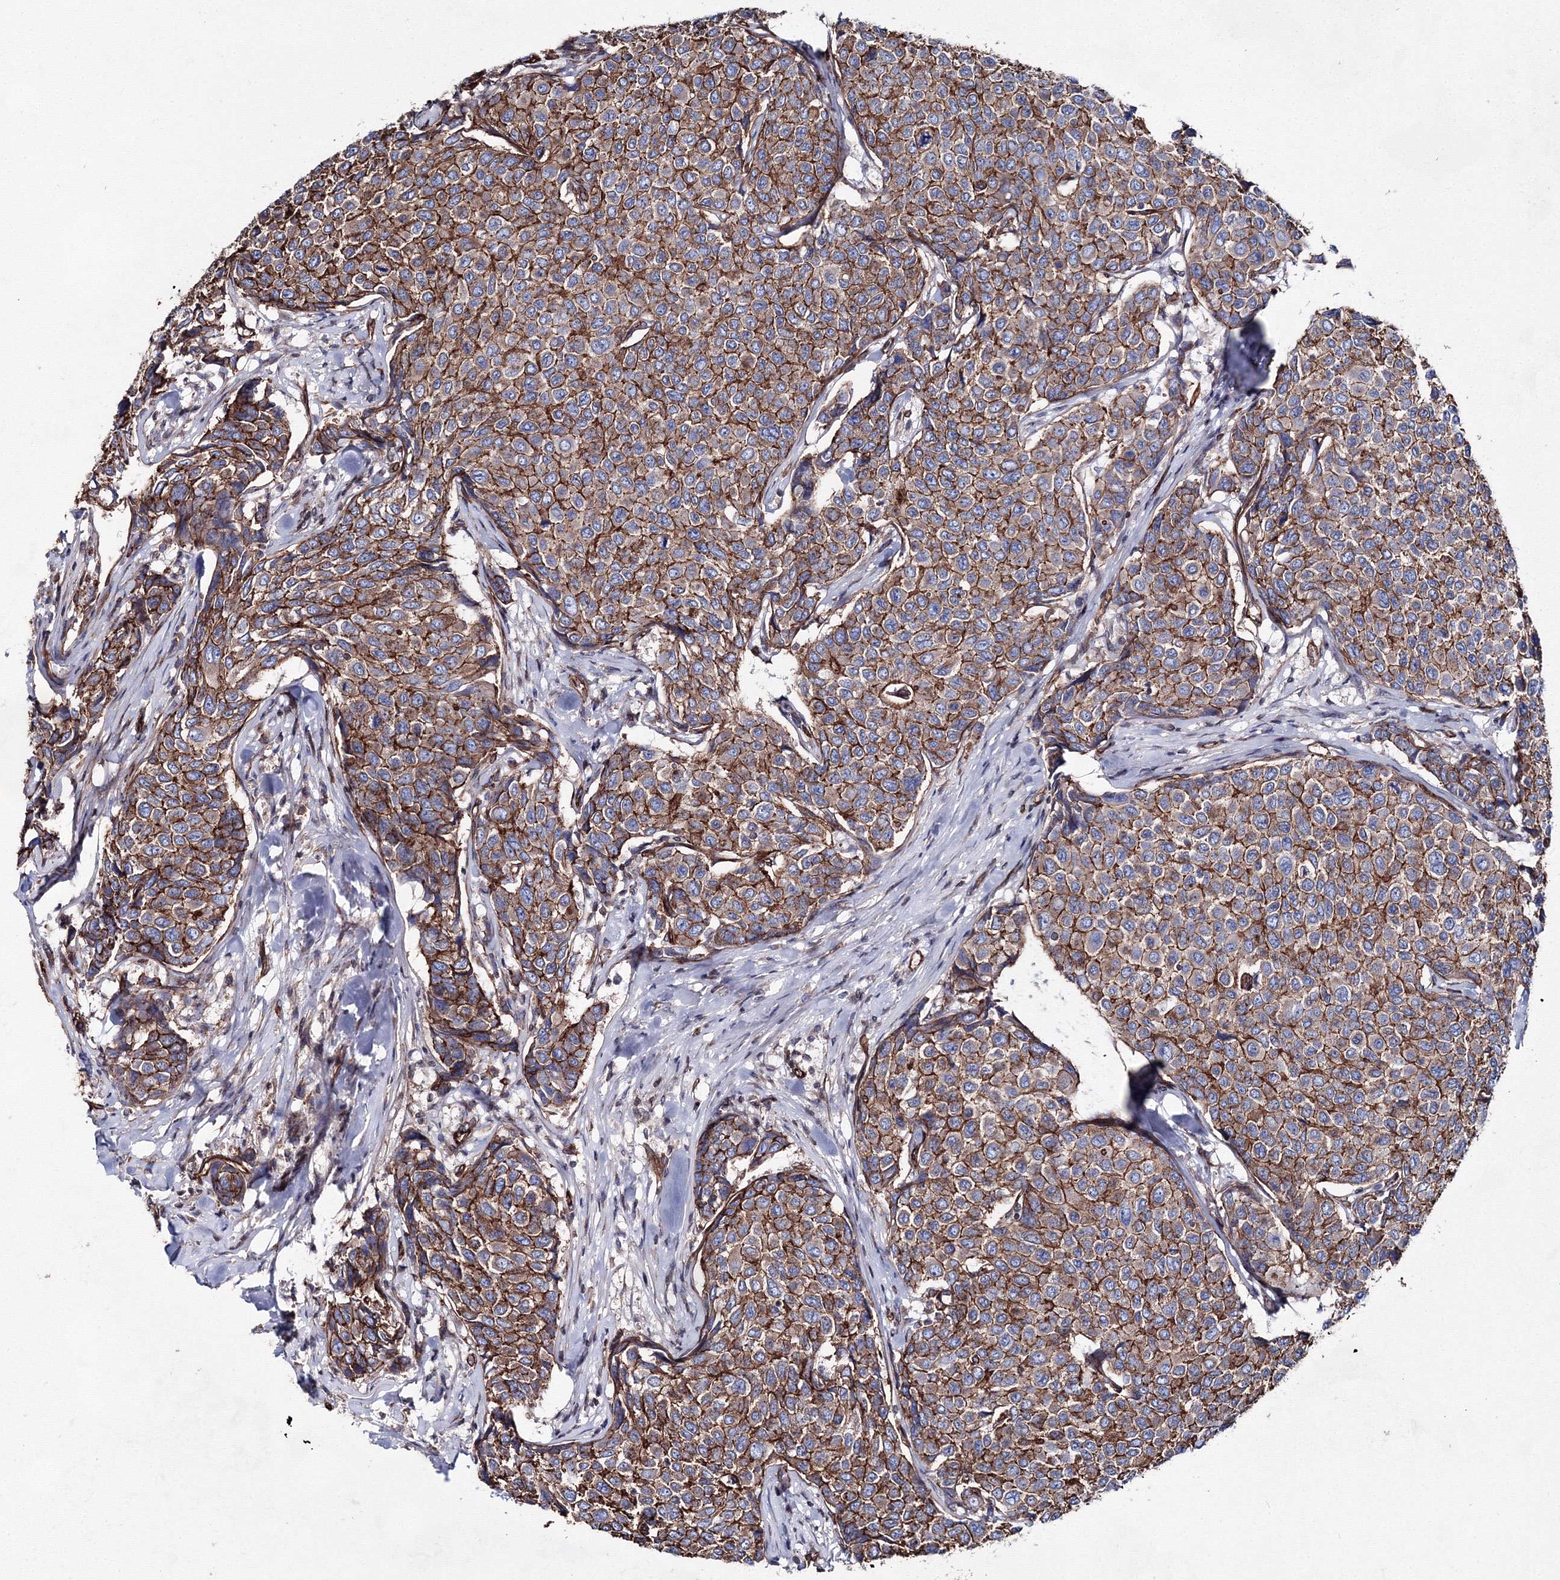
{"staining": {"intensity": "moderate", "quantity": ">75%", "location": "cytoplasmic/membranous"}, "tissue": "breast cancer", "cell_type": "Tumor cells", "image_type": "cancer", "snomed": [{"axis": "morphology", "description": "Duct carcinoma"}, {"axis": "topography", "description": "Breast"}], "caption": "Breast cancer tissue exhibits moderate cytoplasmic/membranous expression in about >75% of tumor cells, visualized by immunohistochemistry.", "gene": "ANKRD37", "patient": {"sex": "female", "age": 55}}